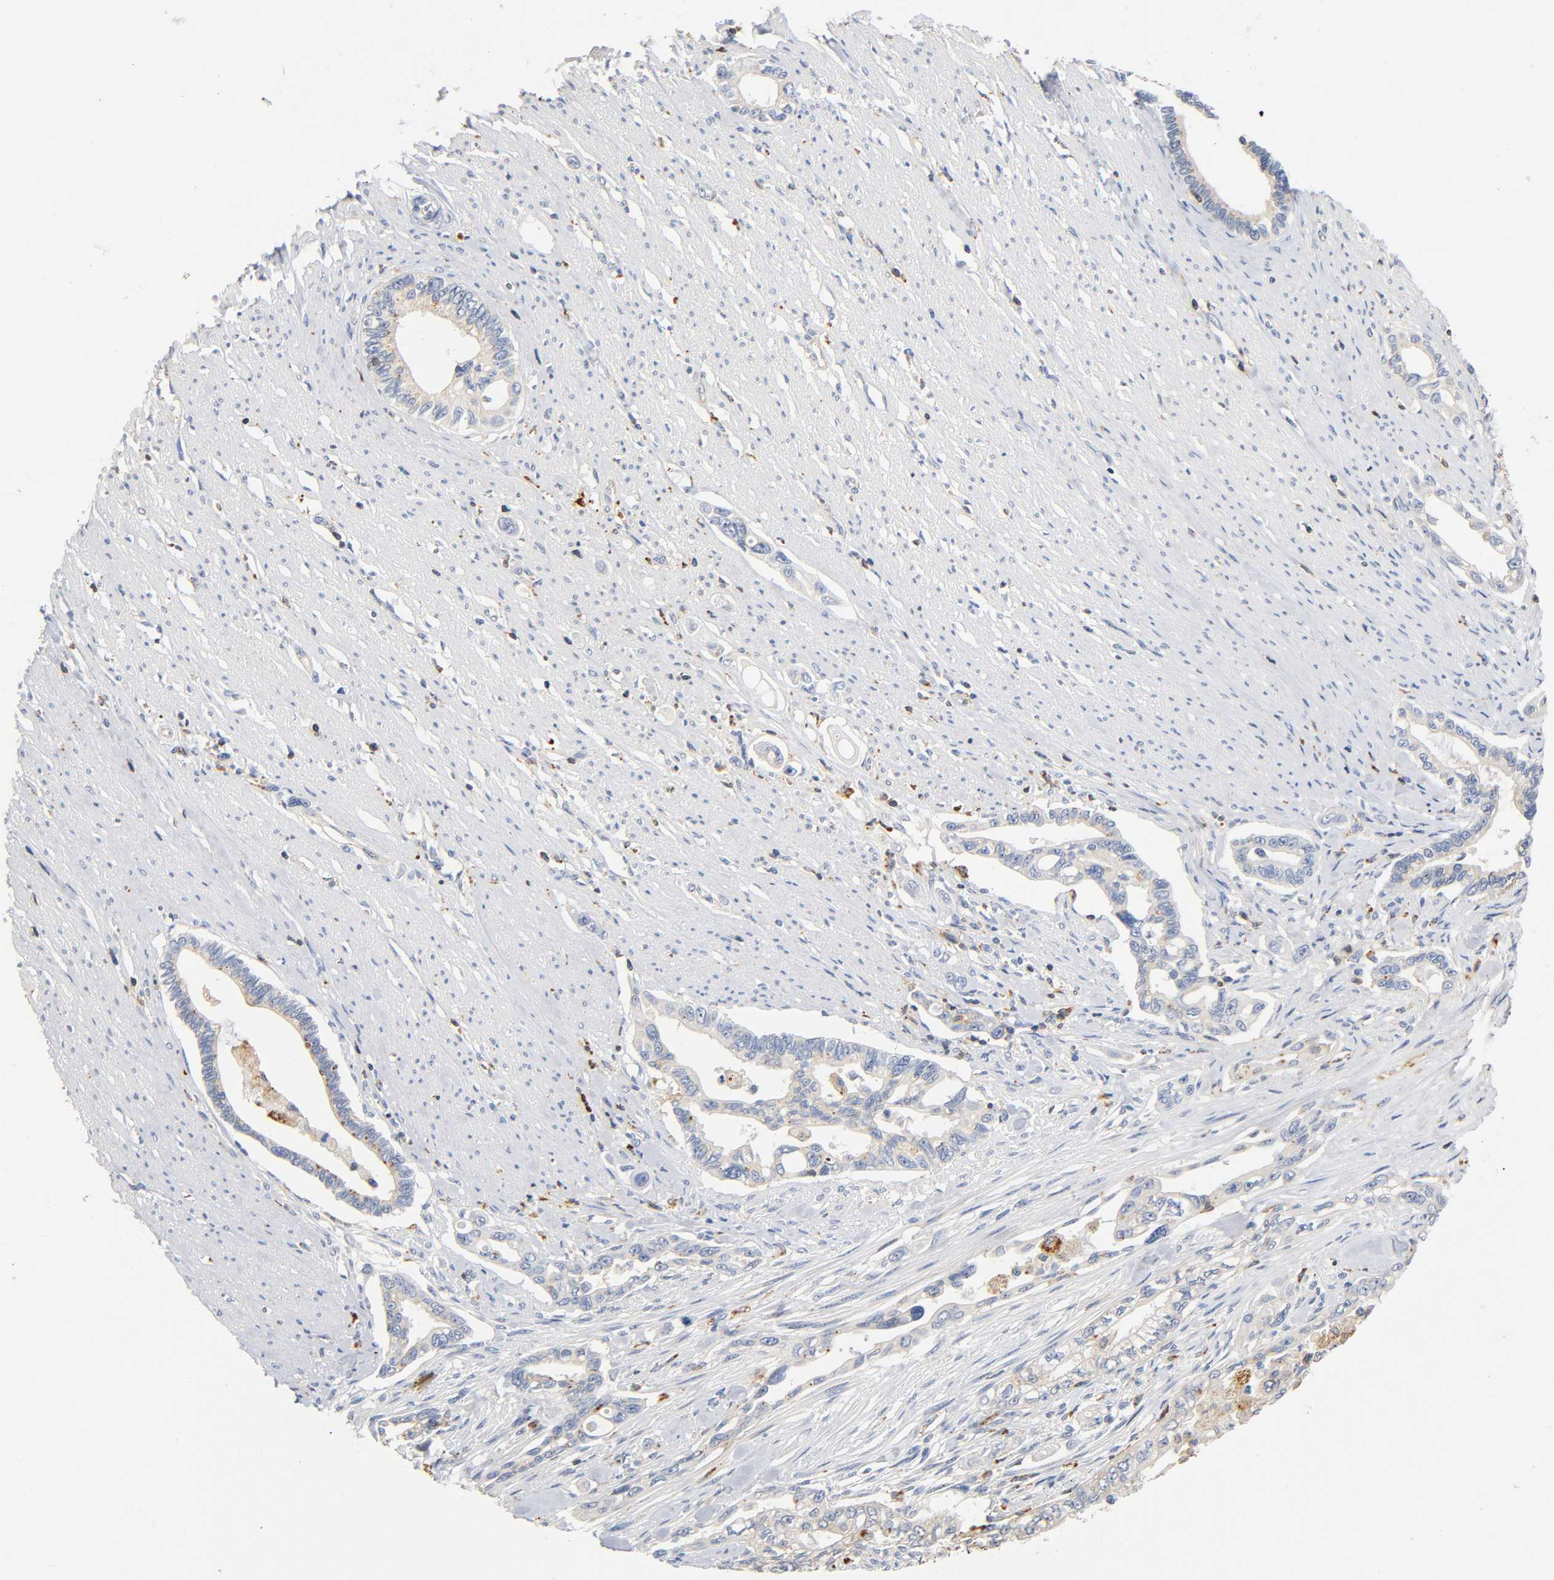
{"staining": {"intensity": "negative", "quantity": "none", "location": "none"}, "tissue": "pancreatic cancer", "cell_type": "Tumor cells", "image_type": "cancer", "snomed": [{"axis": "morphology", "description": "Normal tissue, NOS"}, {"axis": "topography", "description": "Pancreas"}], "caption": "DAB immunohistochemical staining of human pancreatic cancer shows no significant positivity in tumor cells.", "gene": "UCKL1", "patient": {"sex": "male", "age": 42}}